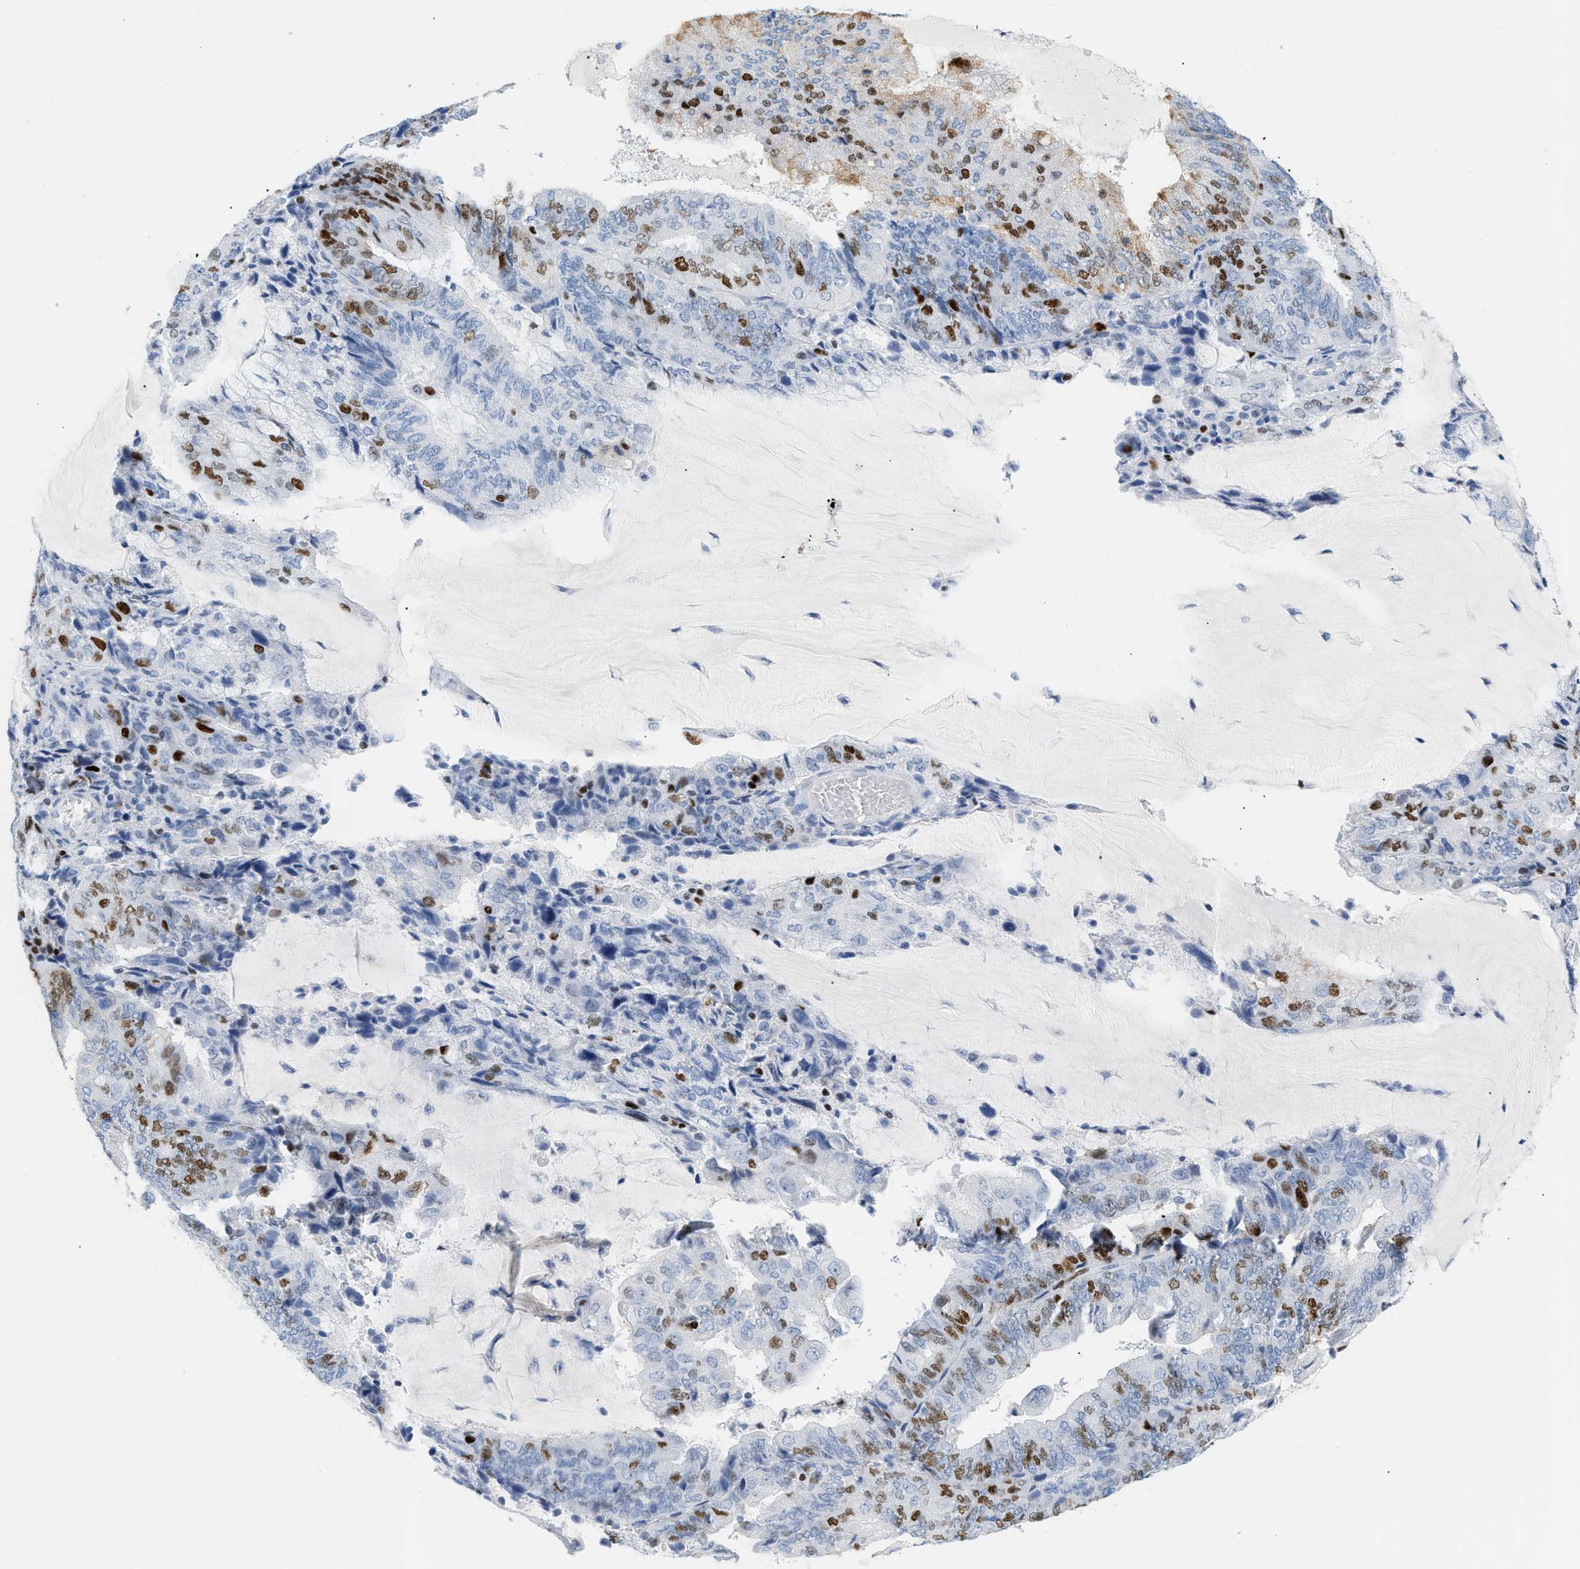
{"staining": {"intensity": "moderate", "quantity": "25%-75%", "location": "nuclear"}, "tissue": "endometrial cancer", "cell_type": "Tumor cells", "image_type": "cancer", "snomed": [{"axis": "morphology", "description": "Adenocarcinoma, NOS"}, {"axis": "topography", "description": "Endometrium"}], "caption": "IHC of endometrial cancer reveals medium levels of moderate nuclear positivity in approximately 25%-75% of tumor cells.", "gene": "MCM7", "patient": {"sex": "female", "age": 81}}